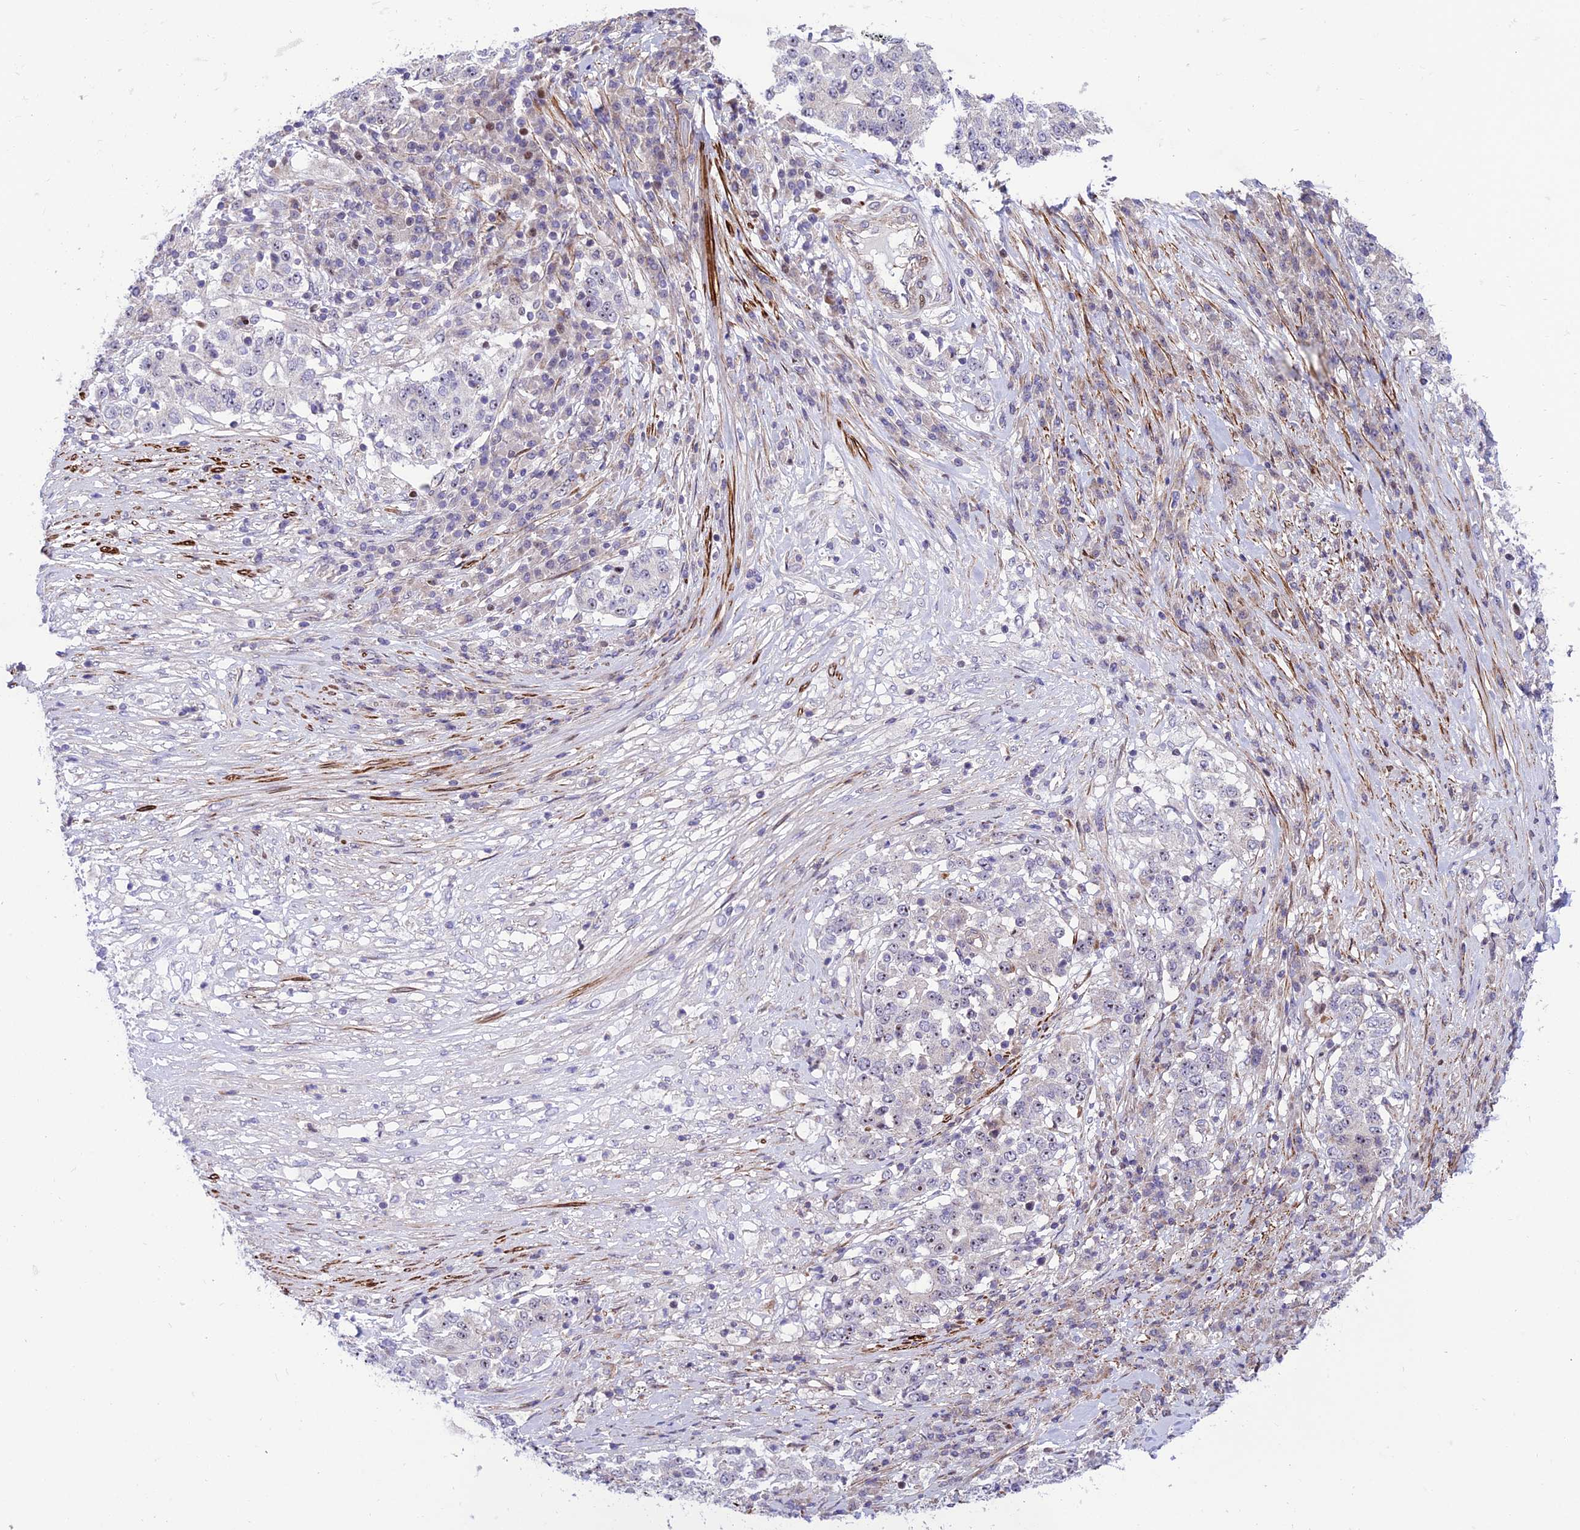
{"staining": {"intensity": "negative", "quantity": "none", "location": "none"}, "tissue": "stomach cancer", "cell_type": "Tumor cells", "image_type": "cancer", "snomed": [{"axis": "morphology", "description": "Adenocarcinoma, NOS"}, {"axis": "topography", "description": "Stomach"}], "caption": "Immunohistochemistry (IHC) of human stomach cancer (adenocarcinoma) exhibits no expression in tumor cells.", "gene": "KBTBD7", "patient": {"sex": "male", "age": 59}}